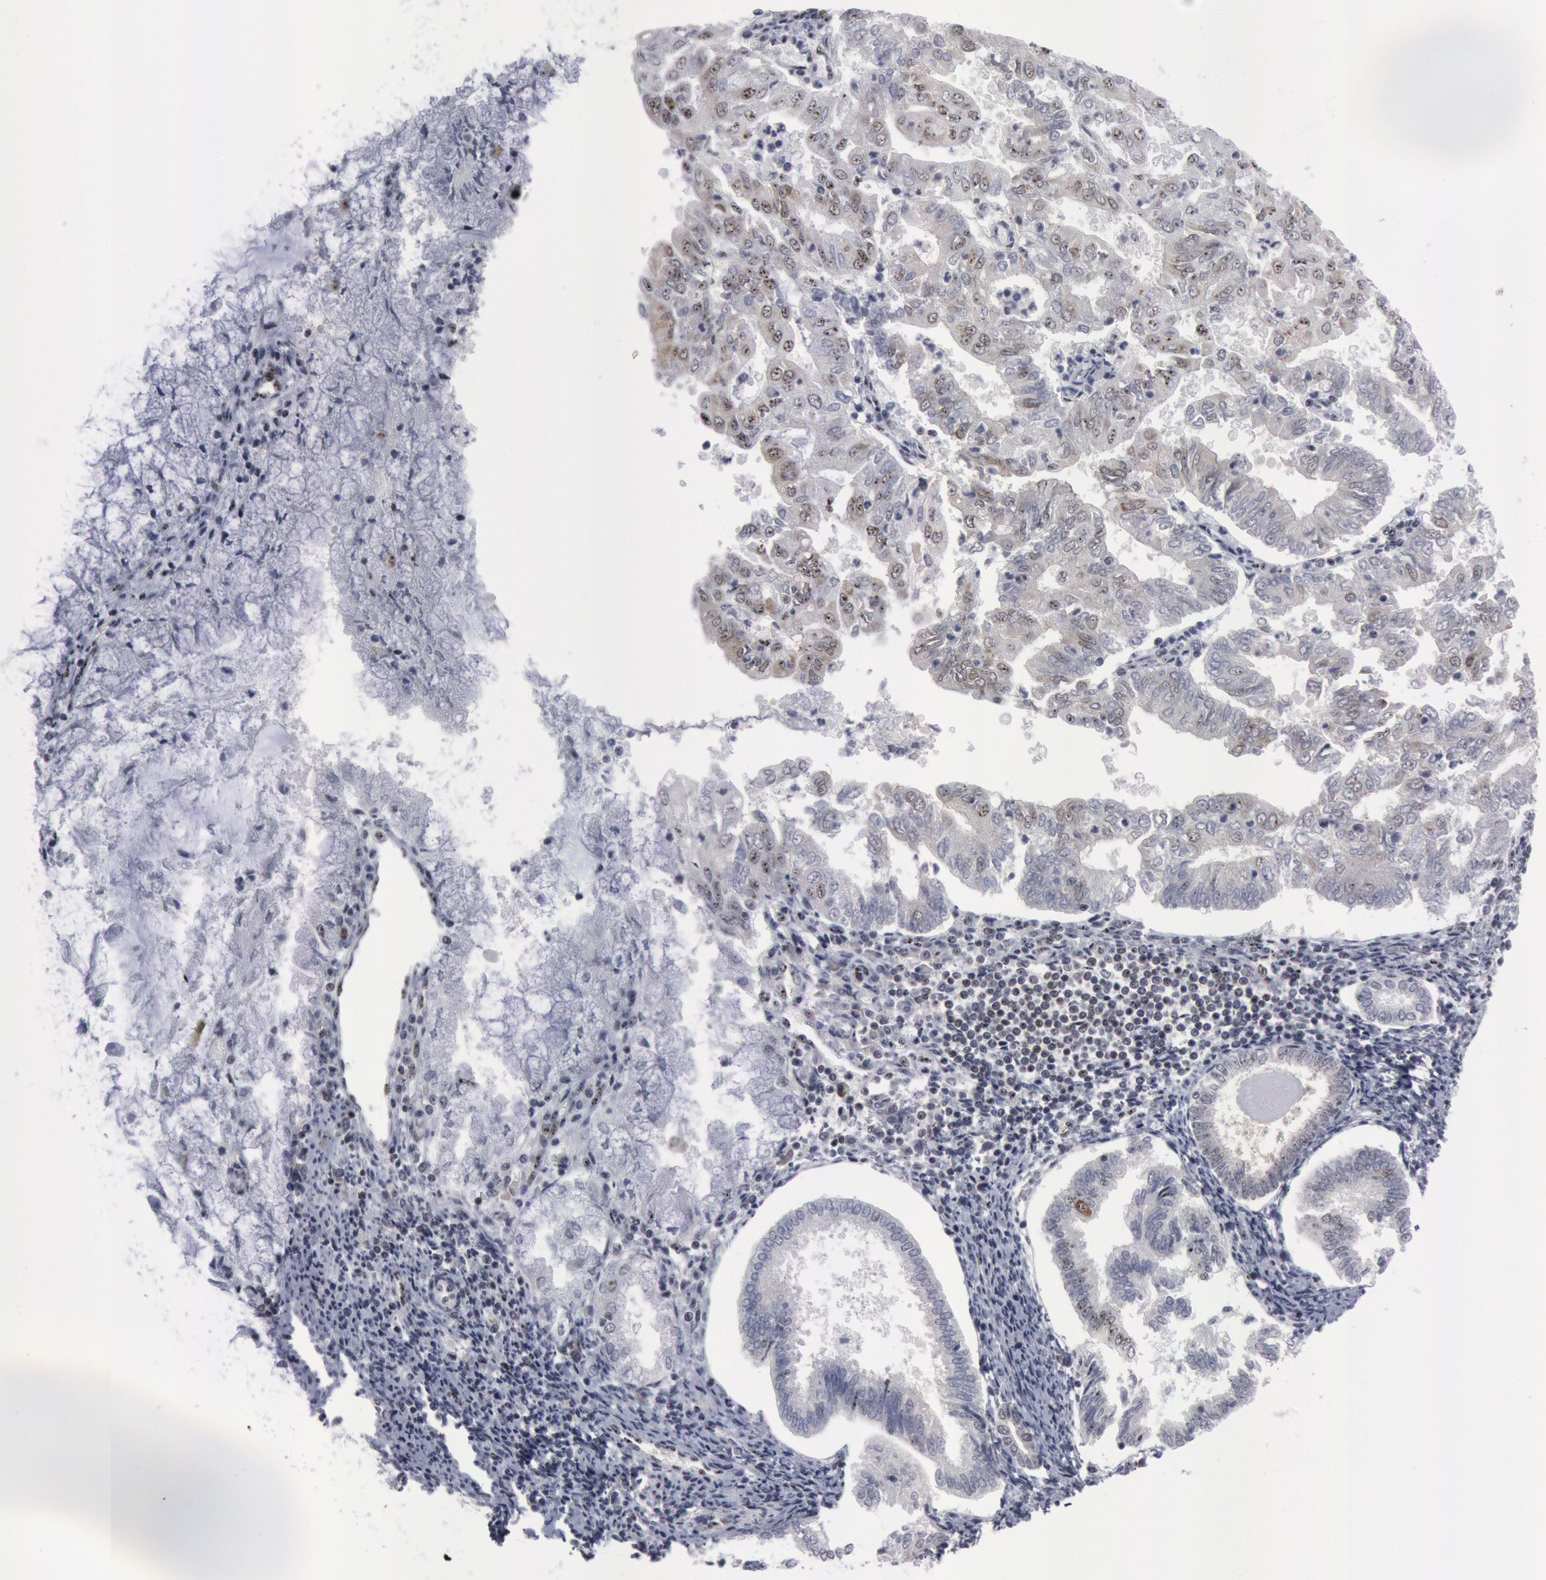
{"staining": {"intensity": "weak", "quantity": "<25%", "location": "nuclear"}, "tissue": "endometrial cancer", "cell_type": "Tumor cells", "image_type": "cancer", "snomed": [{"axis": "morphology", "description": "Adenocarcinoma, NOS"}, {"axis": "topography", "description": "Endometrium"}], "caption": "Tumor cells are negative for protein expression in human endometrial cancer (adenocarcinoma).", "gene": "FOXO1", "patient": {"sex": "female", "age": 79}}